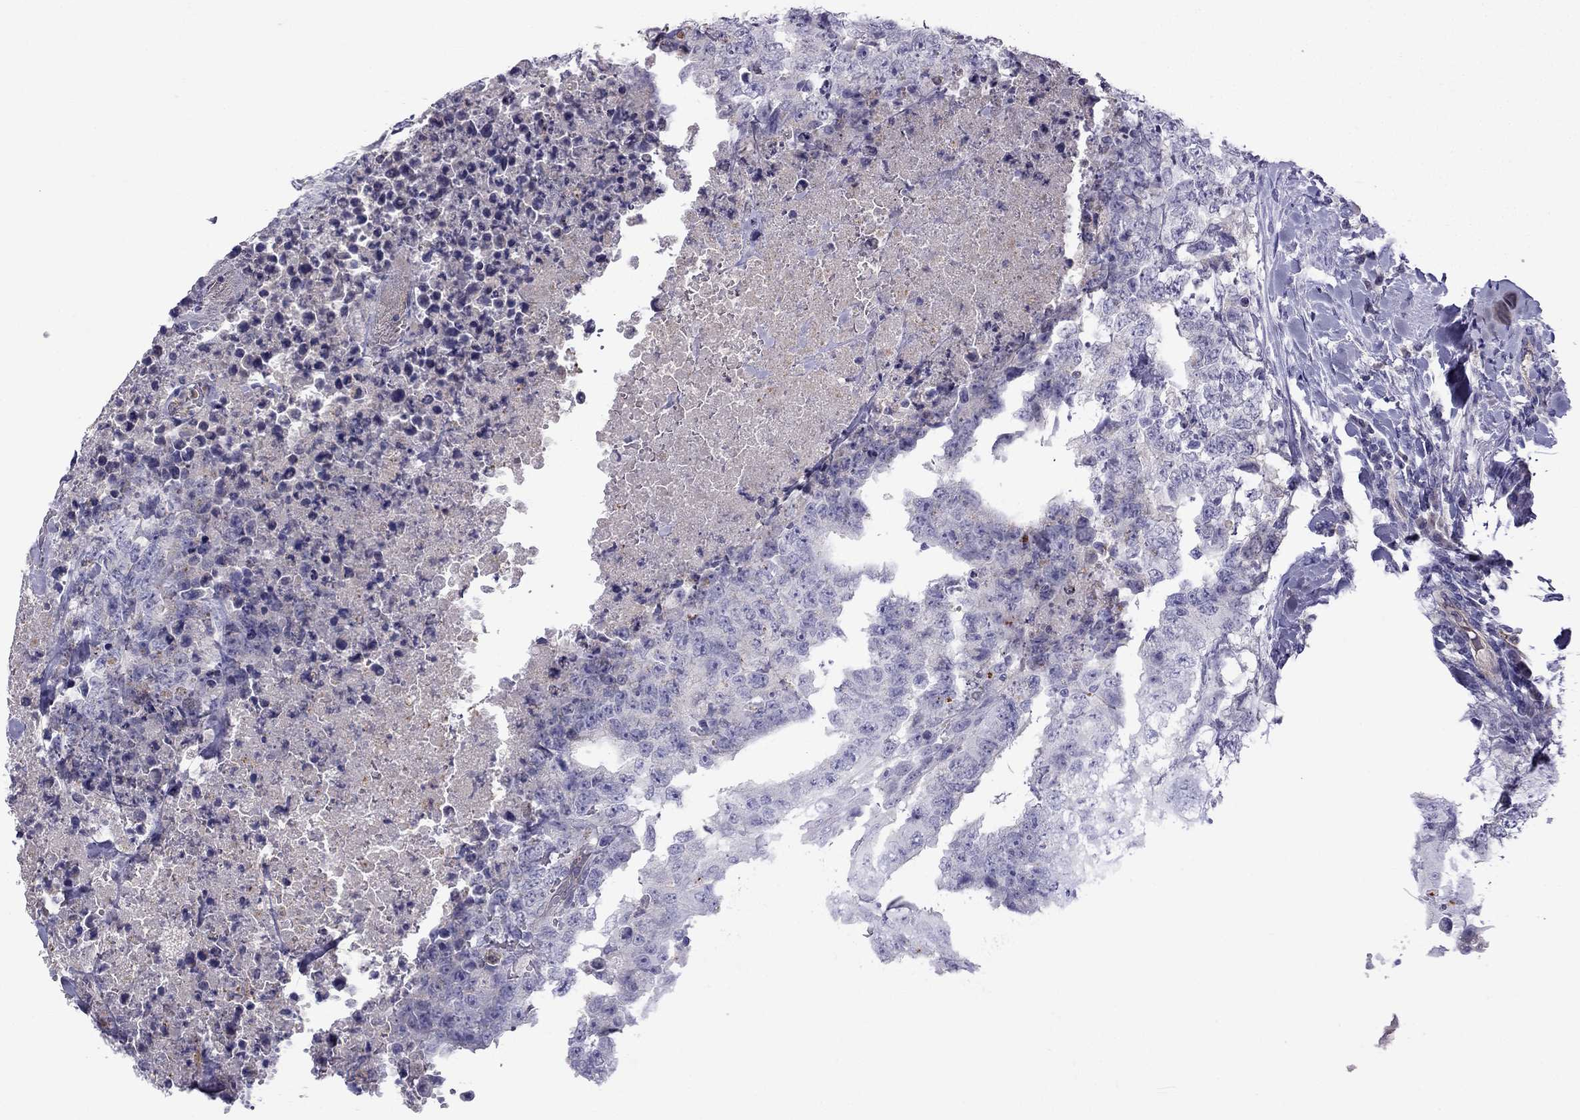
{"staining": {"intensity": "negative", "quantity": "none", "location": "none"}, "tissue": "testis cancer", "cell_type": "Tumor cells", "image_type": "cancer", "snomed": [{"axis": "morphology", "description": "Carcinoma, Embryonal, NOS"}, {"axis": "topography", "description": "Testis"}], "caption": "Protein analysis of testis cancer demonstrates no significant positivity in tumor cells. Brightfield microscopy of IHC stained with DAB (brown) and hematoxylin (blue), captured at high magnification.", "gene": "STOML3", "patient": {"sex": "male", "age": 24}}